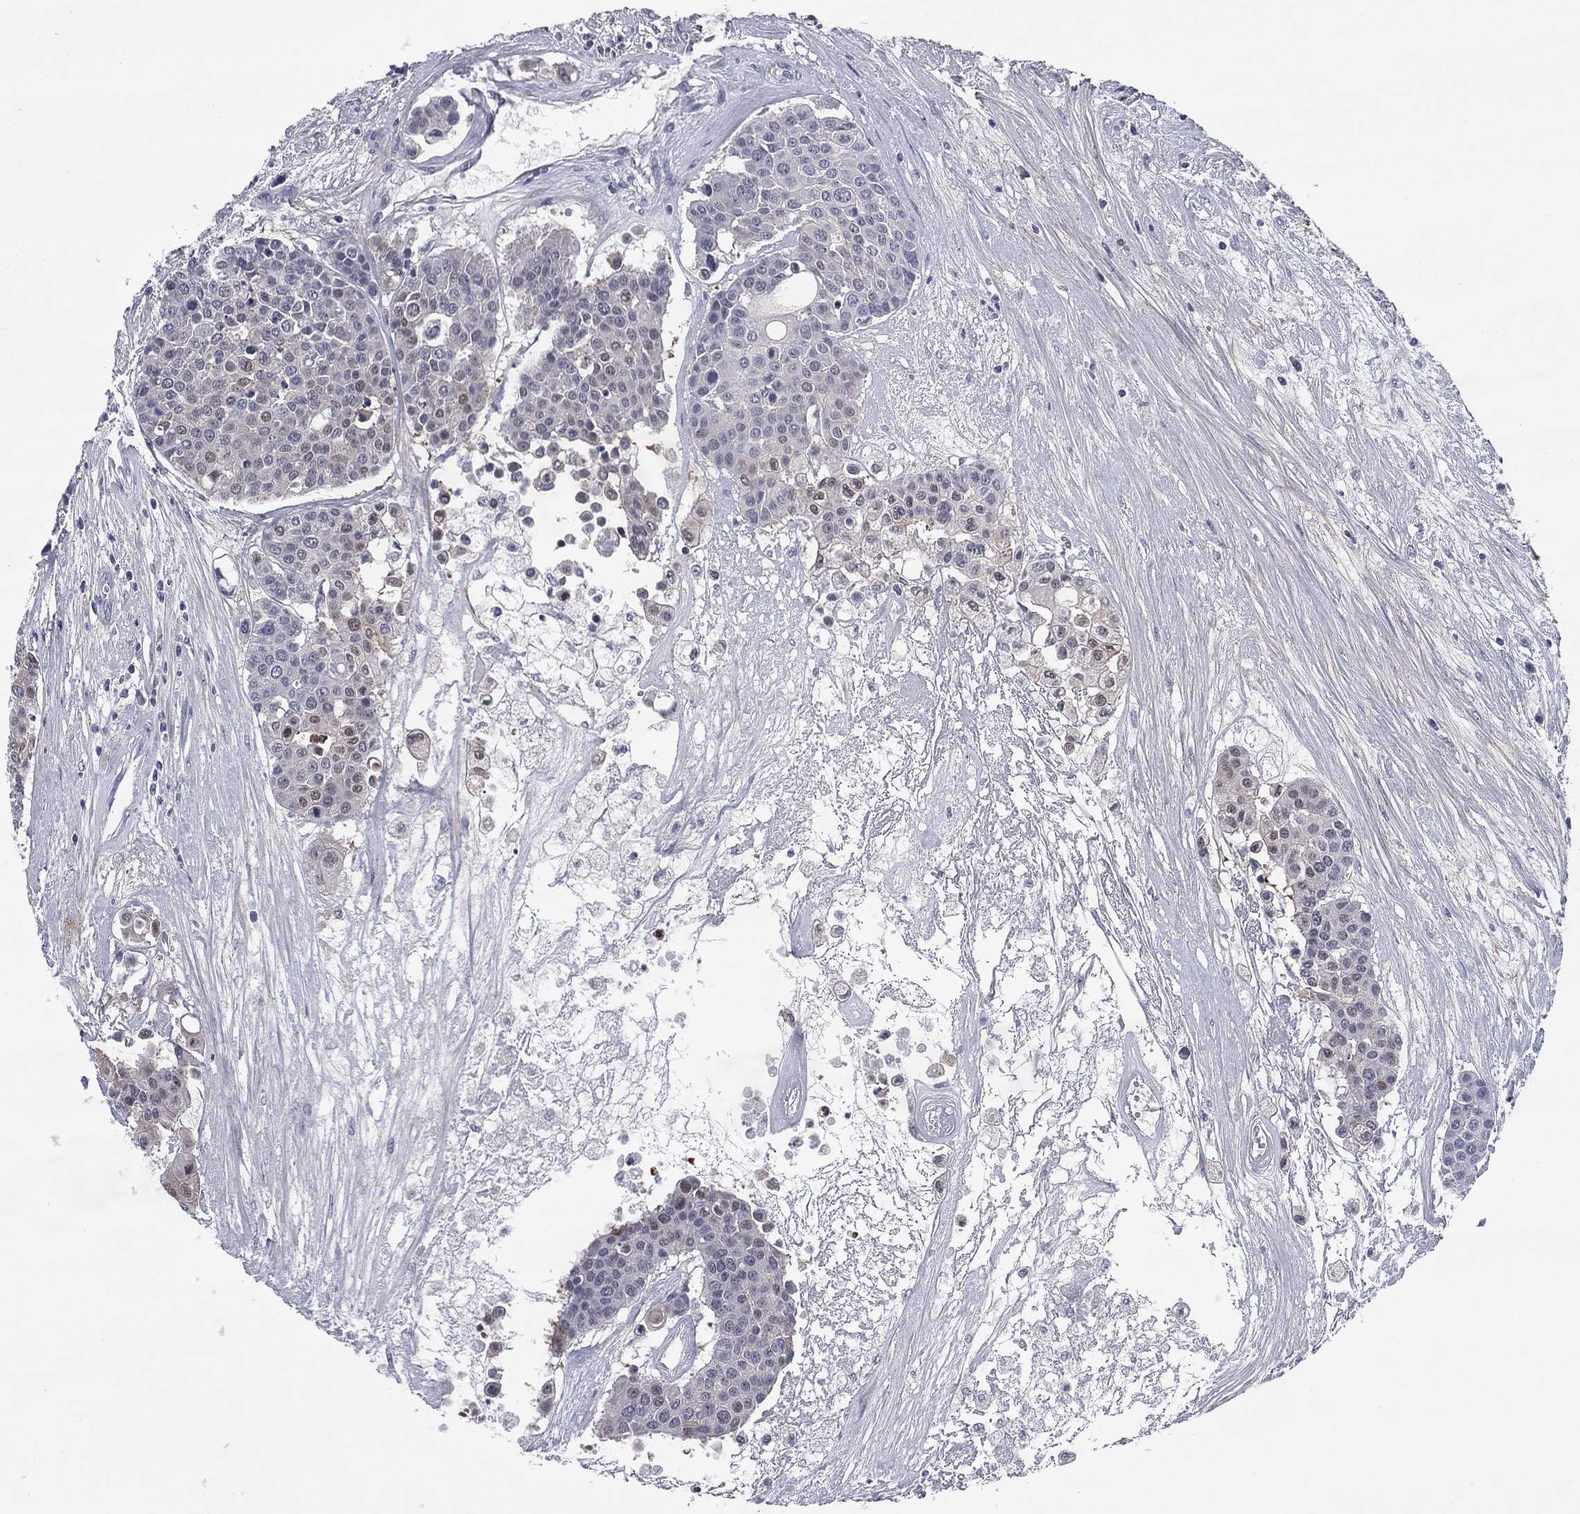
{"staining": {"intensity": "weak", "quantity": "<25%", "location": "nuclear"}, "tissue": "carcinoid", "cell_type": "Tumor cells", "image_type": "cancer", "snomed": [{"axis": "morphology", "description": "Carcinoid, malignant, NOS"}, {"axis": "topography", "description": "Colon"}], "caption": "Carcinoid was stained to show a protein in brown. There is no significant staining in tumor cells.", "gene": "REXO5", "patient": {"sex": "male", "age": 81}}